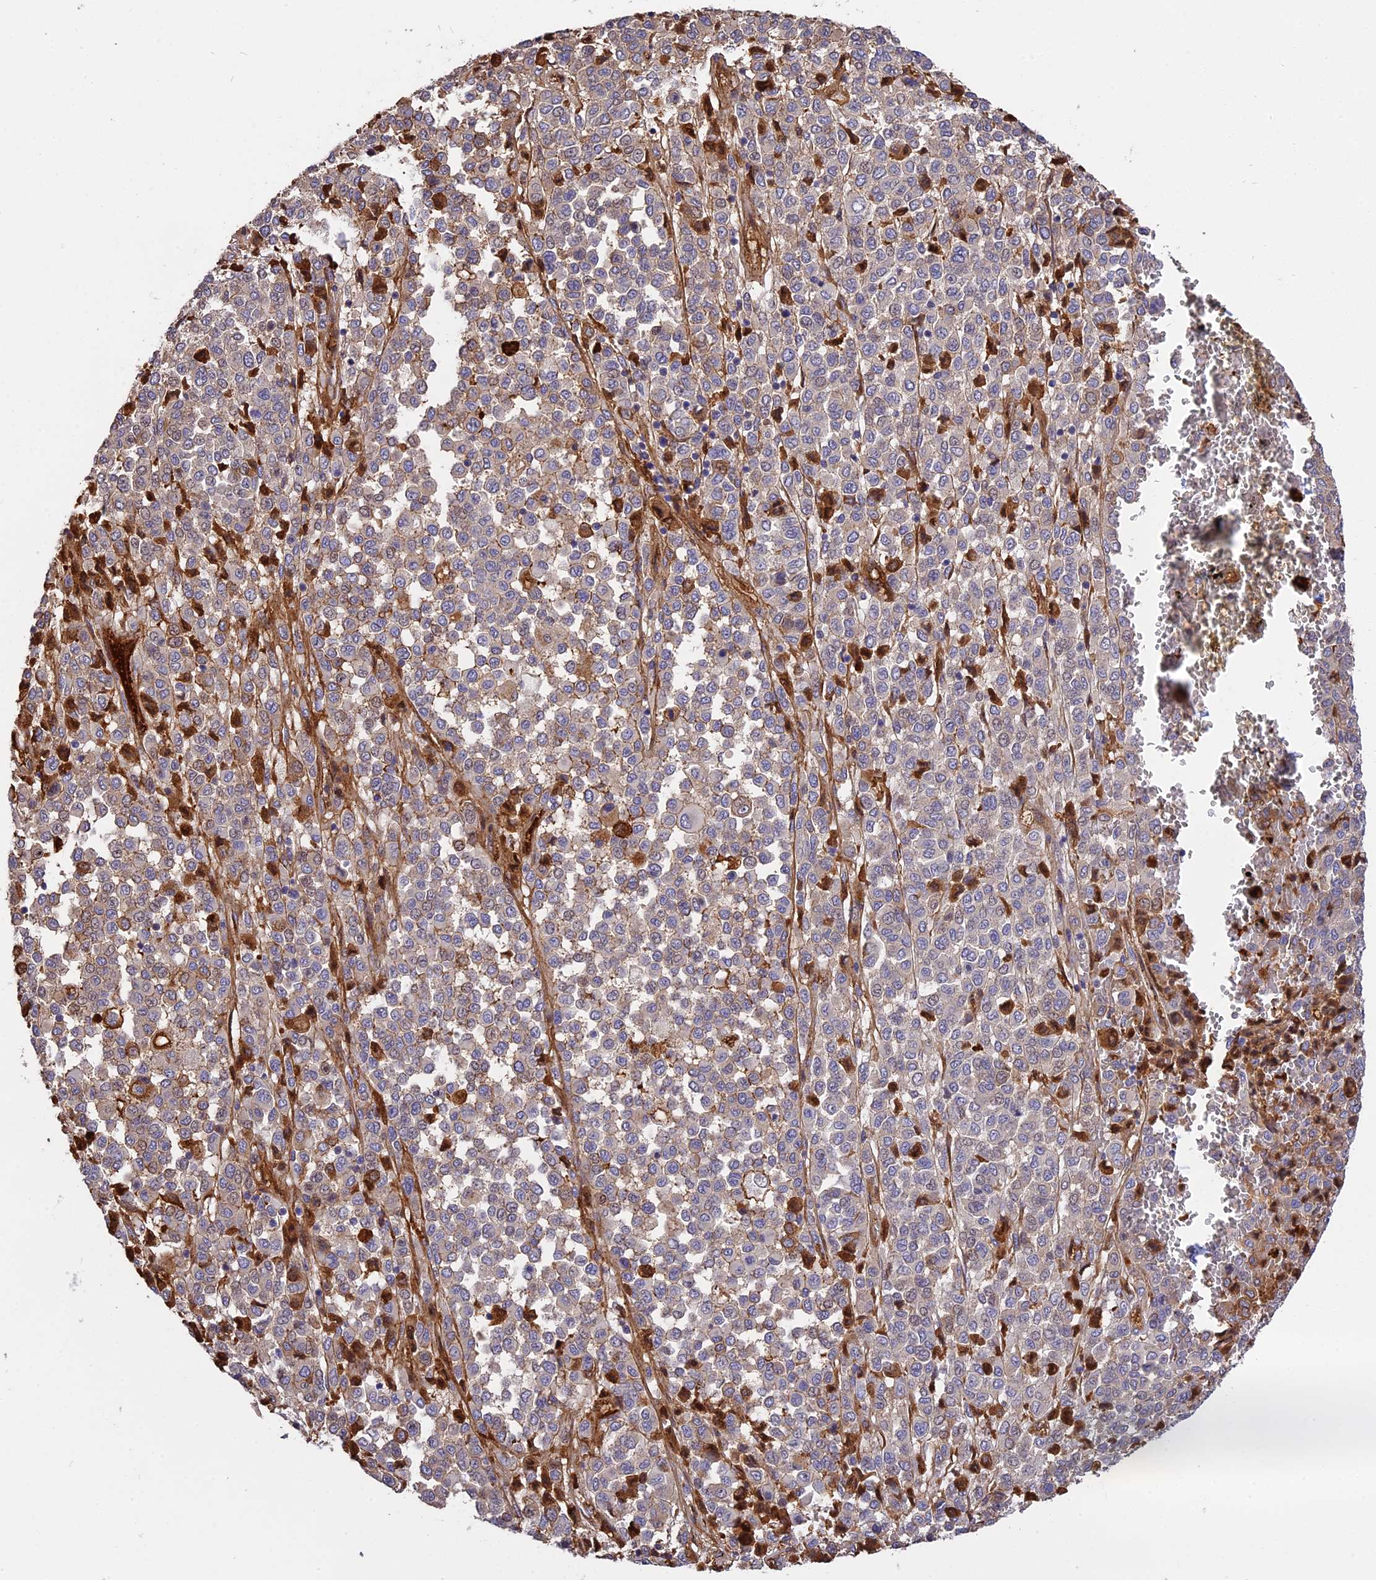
{"staining": {"intensity": "weak", "quantity": "<25%", "location": "nuclear"}, "tissue": "melanoma", "cell_type": "Tumor cells", "image_type": "cancer", "snomed": [{"axis": "morphology", "description": "Malignant melanoma, Metastatic site"}, {"axis": "topography", "description": "Pancreas"}], "caption": "DAB immunohistochemical staining of malignant melanoma (metastatic site) reveals no significant staining in tumor cells. (DAB immunohistochemistry (IHC), high magnification).", "gene": "MFSD2A", "patient": {"sex": "female", "age": 30}}